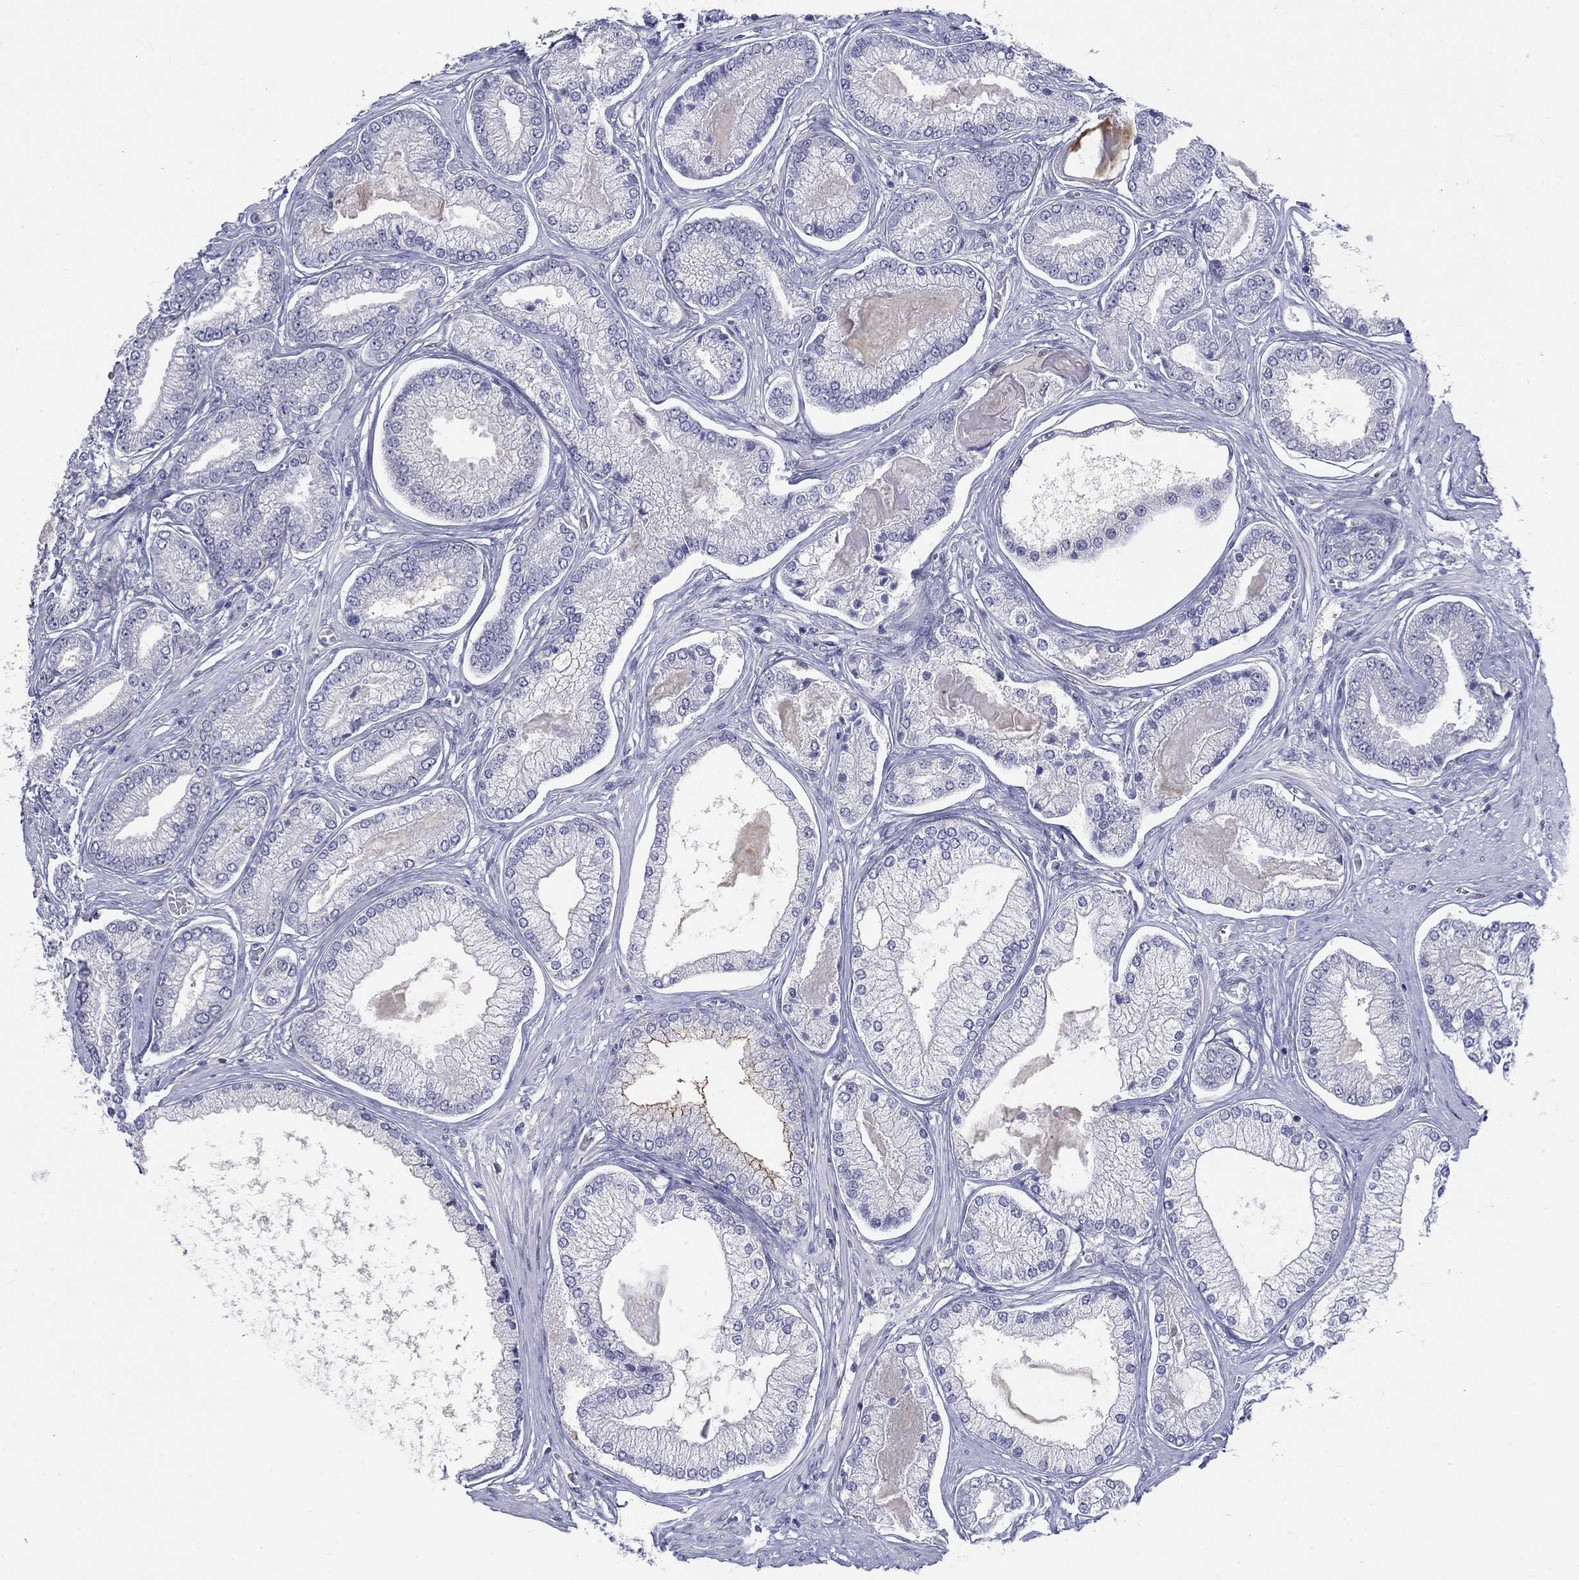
{"staining": {"intensity": "moderate", "quantity": "<25%", "location": "cytoplasmic/membranous"}, "tissue": "prostate cancer", "cell_type": "Tumor cells", "image_type": "cancer", "snomed": [{"axis": "morphology", "description": "Adenocarcinoma, Low grade"}, {"axis": "topography", "description": "Prostate"}], "caption": "Protein staining demonstrates moderate cytoplasmic/membranous positivity in approximately <25% of tumor cells in prostate cancer (adenocarcinoma (low-grade)).", "gene": "EGFLAM", "patient": {"sex": "male", "age": 57}}